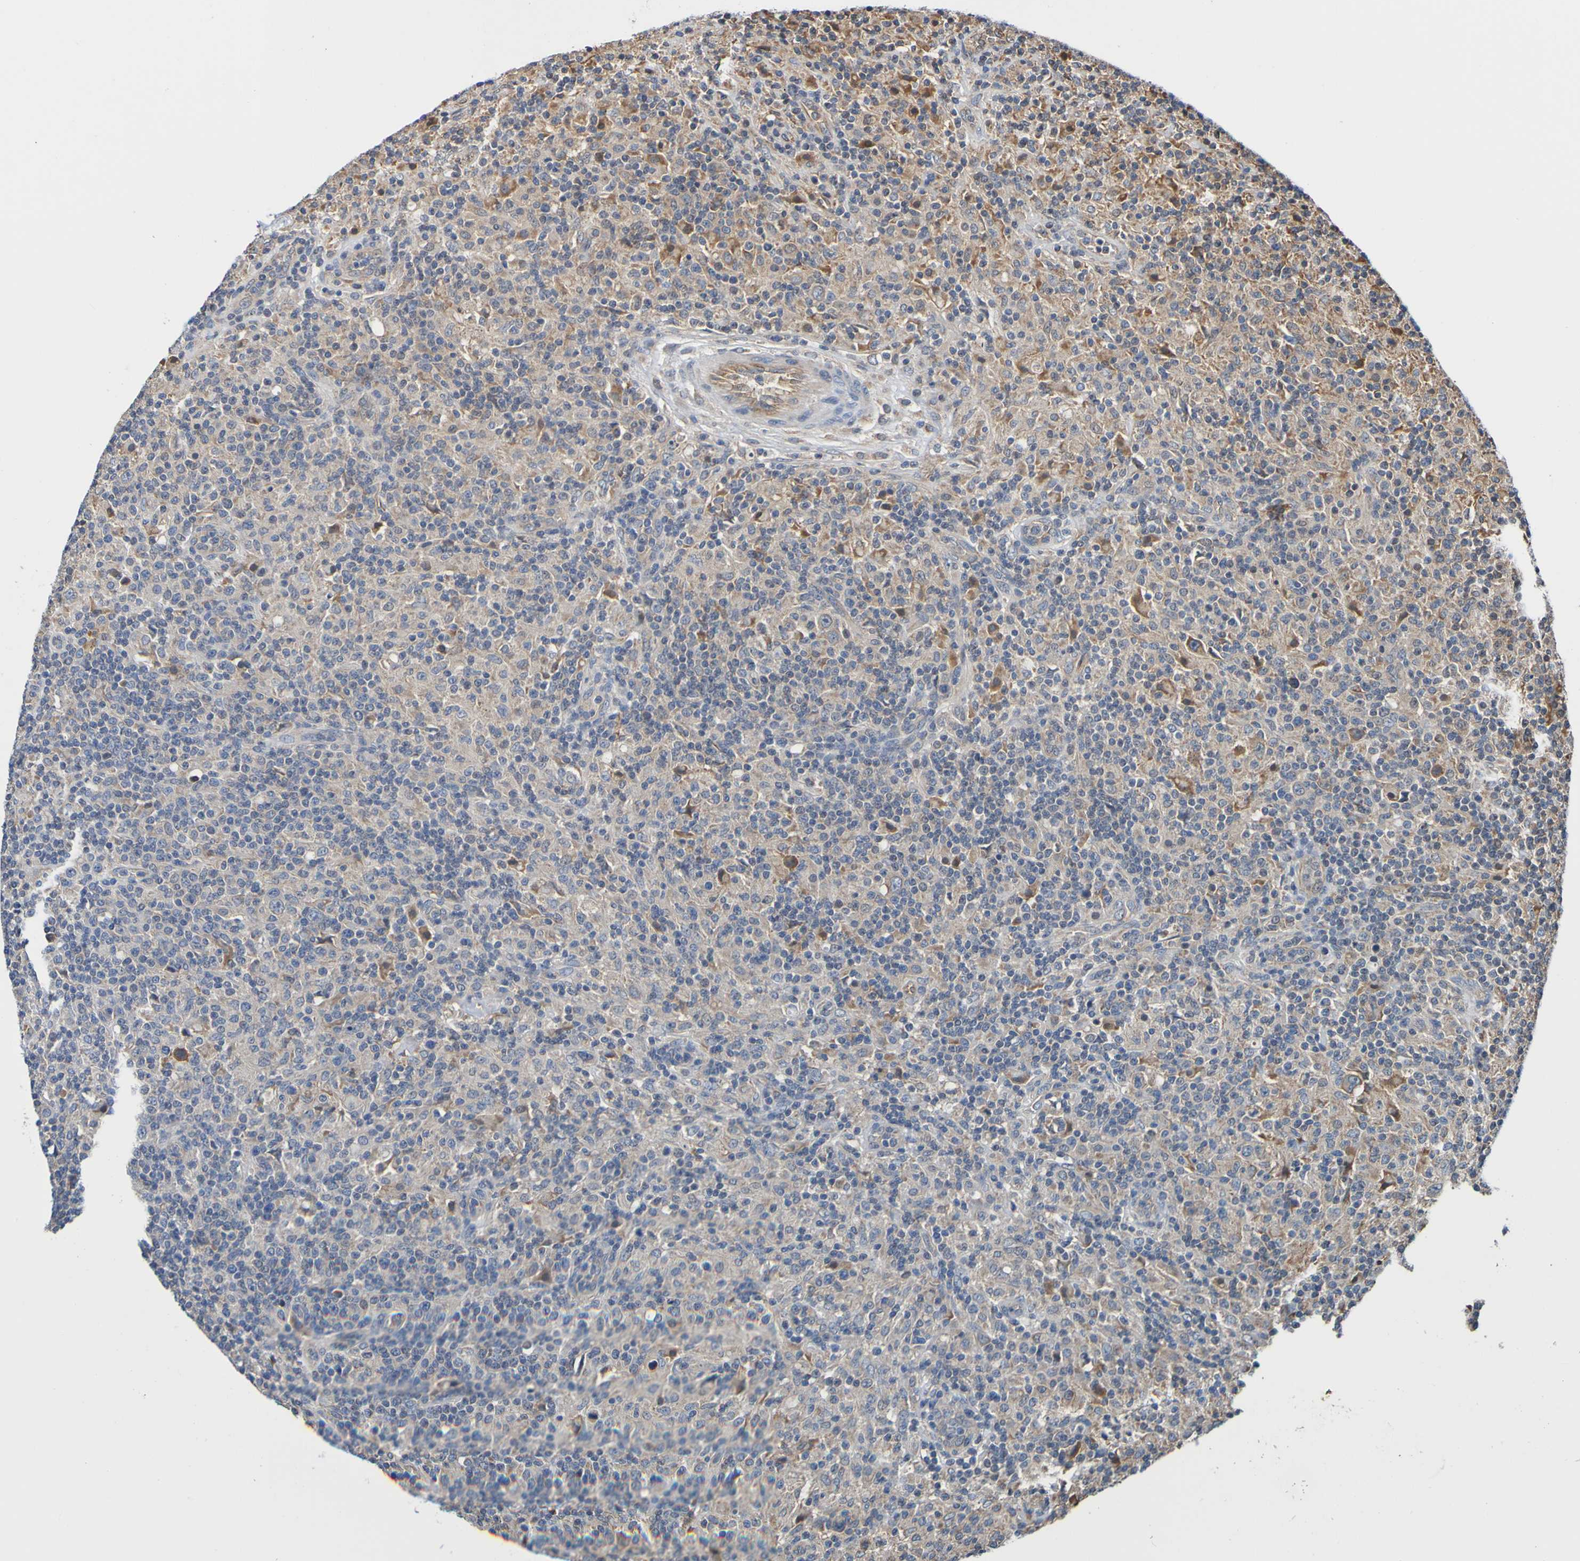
{"staining": {"intensity": "moderate", "quantity": "25%-75%", "location": "cytoplasmic/membranous"}, "tissue": "lymphoma", "cell_type": "Tumor cells", "image_type": "cancer", "snomed": [{"axis": "morphology", "description": "Hodgkin's disease, NOS"}, {"axis": "topography", "description": "Lymph node"}], "caption": "The photomicrograph displays immunohistochemical staining of Hodgkin's disease. There is moderate cytoplasmic/membranous staining is present in approximately 25%-75% of tumor cells.", "gene": "AXIN1", "patient": {"sex": "male", "age": 70}}